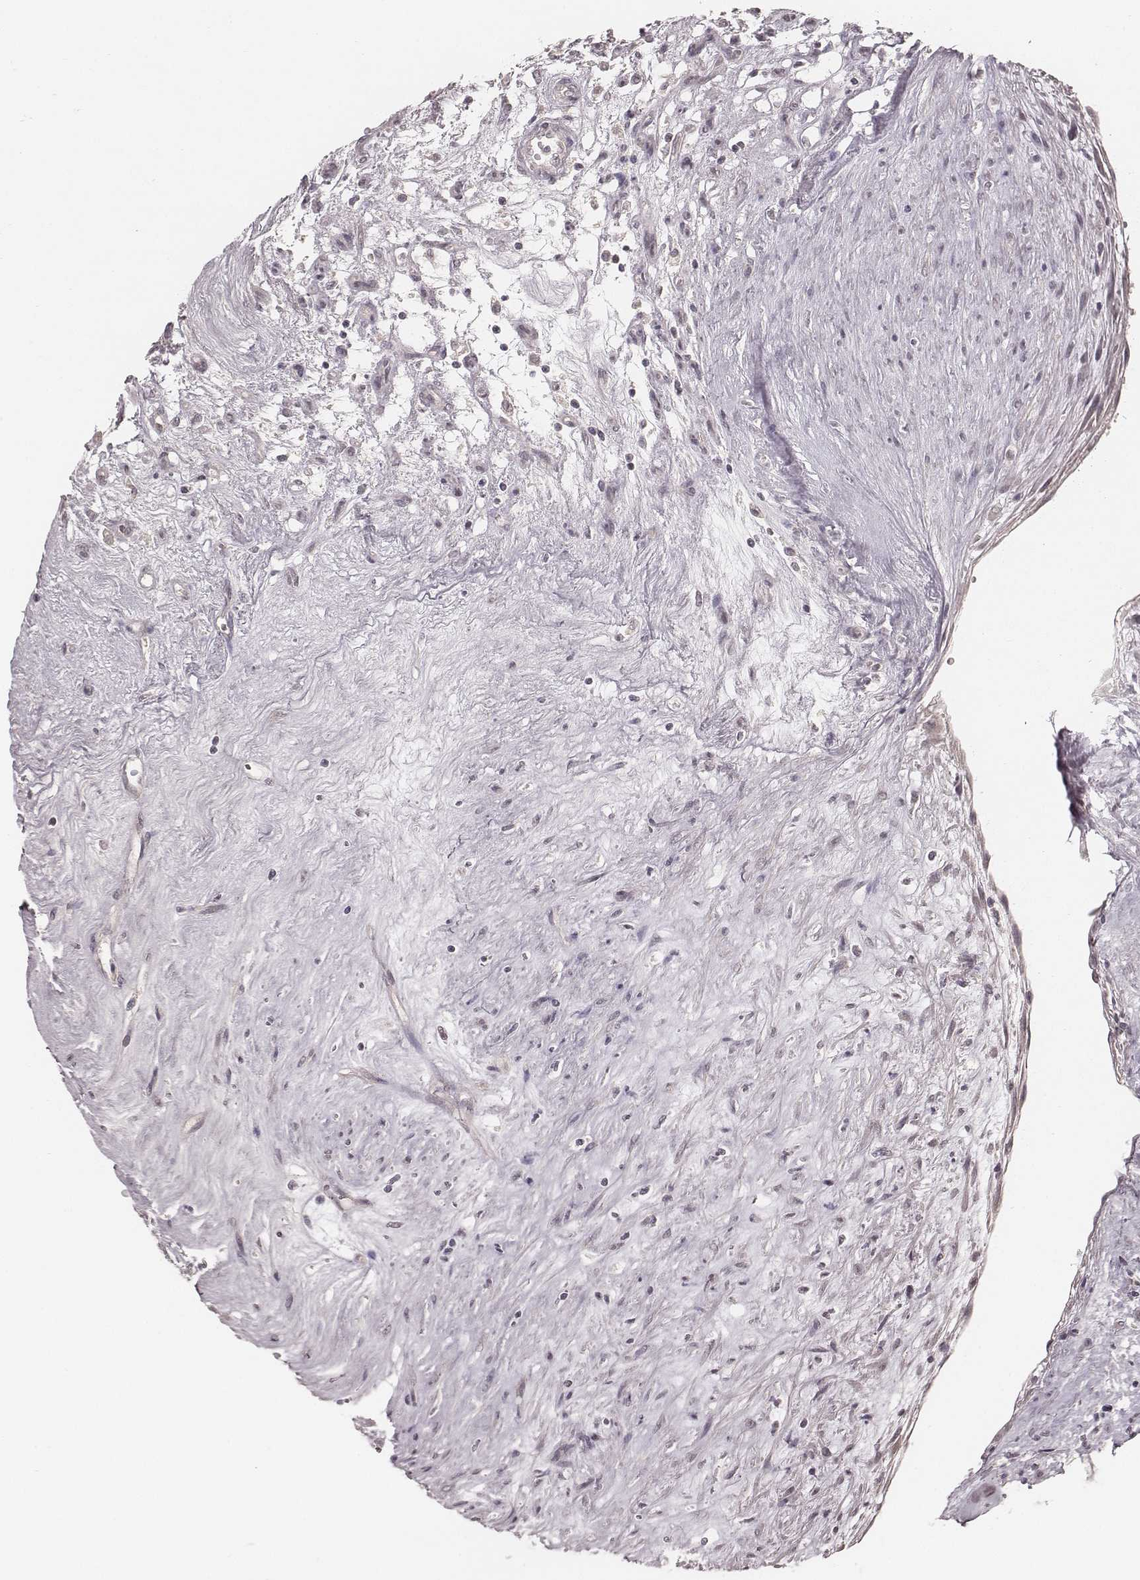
{"staining": {"intensity": "negative", "quantity": "none", "location": "none"}, "tissue": "renal cancer", "cell_type": "Tumor cells", "image_type": "cancer", "snomed": [{"axis": "morphology", "description": "Adenocarcinoma, NOS"}, {"axis": "topography", "description": "Kidney"}], "caption": "IHC of human renal cancer (adenocarcinoma) exhibits no positivity in tumor cells.", "gene": "LY6K", "patient": {"sex": "female", "age": 69}}